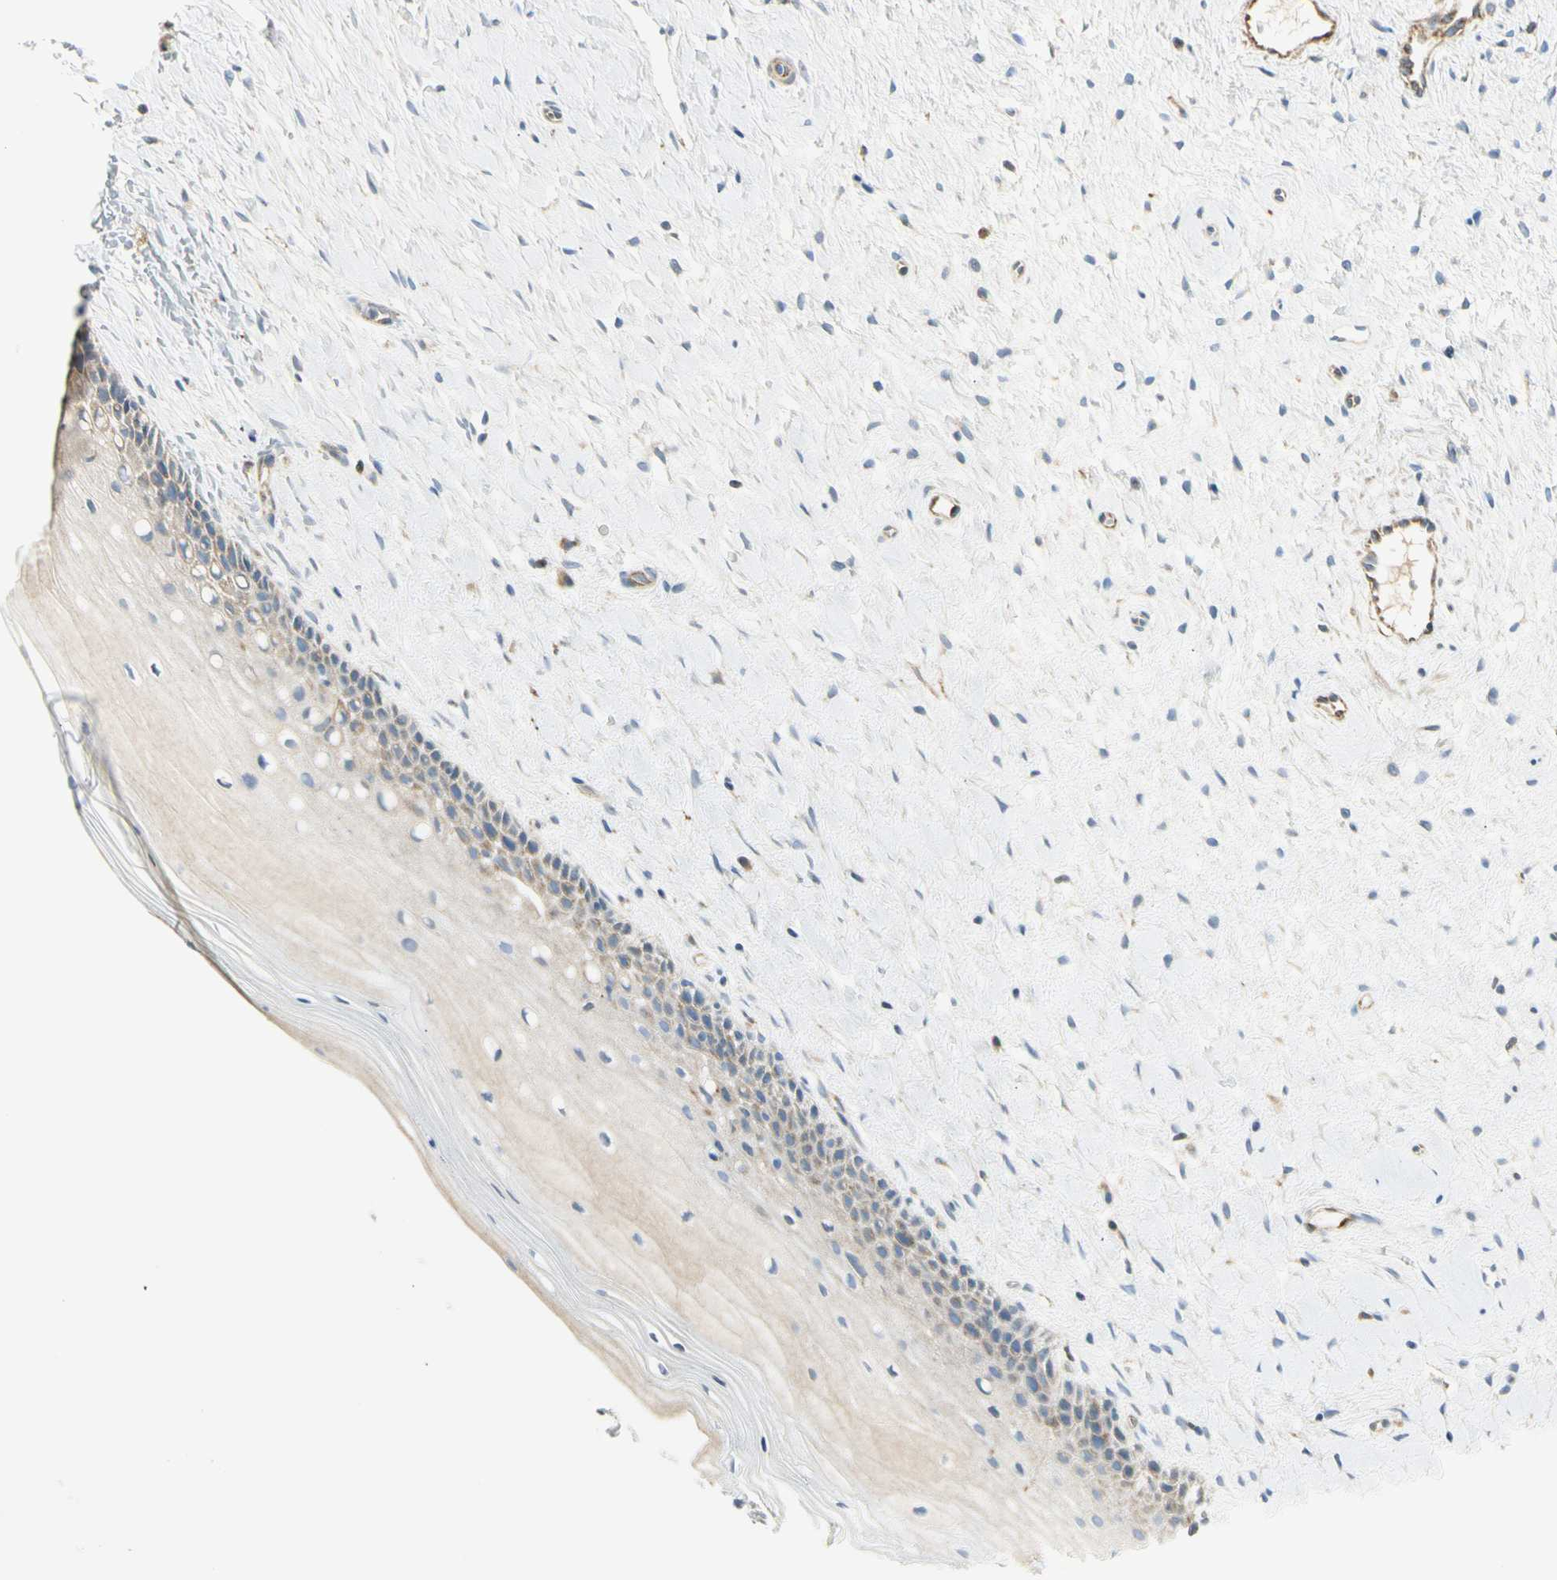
{"staining": {"intensity": "negative", "quantity": "none", "location": "none"}, "tissue": "cervix", "cell_type": "Glandular cells", "image_type": "normal", "snomed": [{"axis": "morphology", "description": "Normal tissue, NOS"}, {"axis": "topography", "description": "Cervix"}], "caption": "High power microscopy micrograph of an IHC image of benign cervix, revealing no significant expression in glandular cells.", "gene": "TNFSF11", "patient": {"sex": "female", "age": 39}}